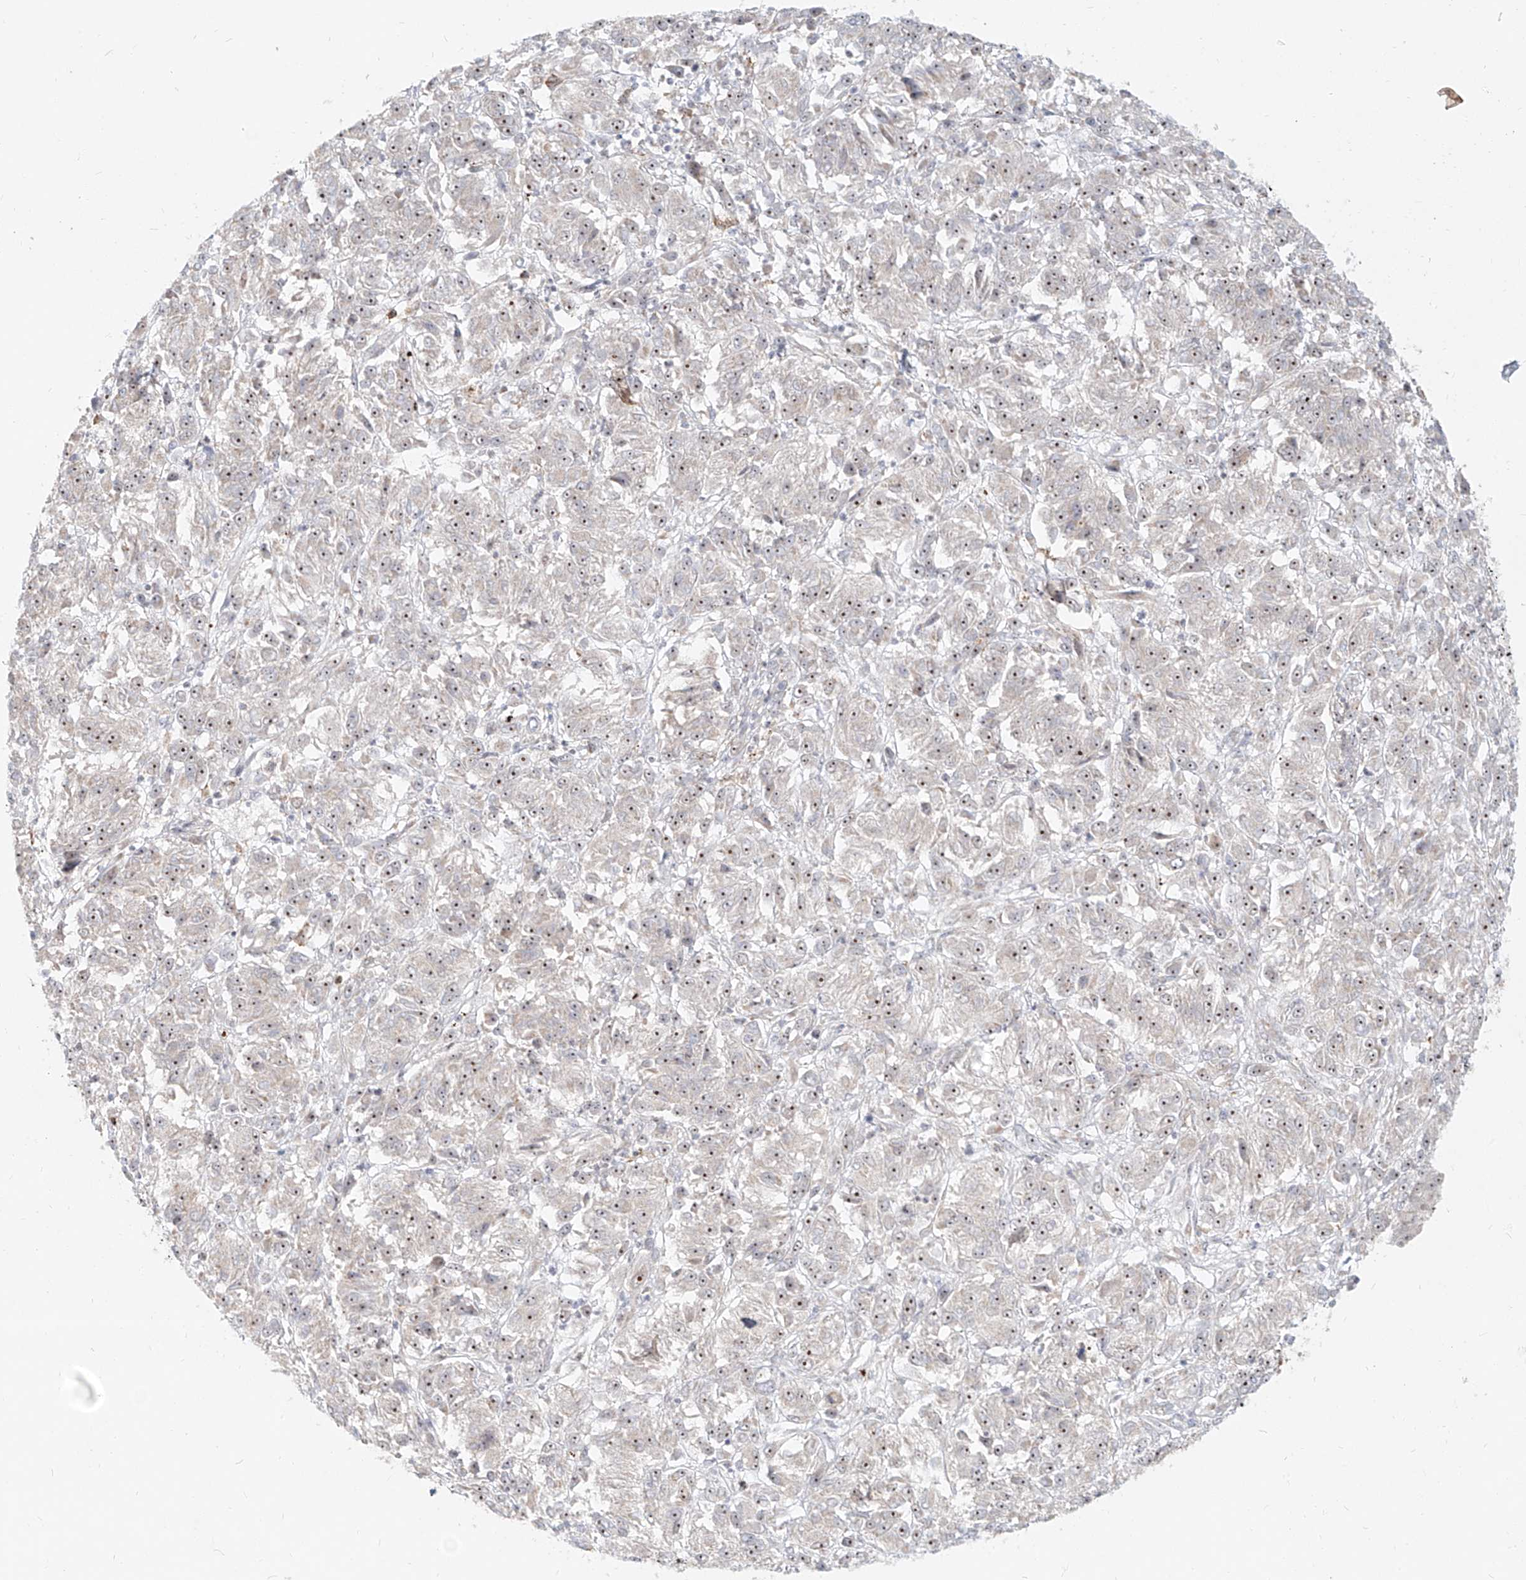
{"staining": {"intensity": "moderate", "quantity": ">75%", "location": "nuclear"}, "tissue": "melanoma", "cell_type": "Tumor cells", "image_type": "cancer", "snomed": [{"axis": "morphology", "description": "Malignant melanoma, Metastatic site"}, {"axis": "topography", "description": "Lung"}], "caption": "The immunohistochemical stain labels moderate nuclear staining in tumor cells of malignant melanoma (metastatic site) tissue.", "gene": "BYSL", "patient": {"sex": "male", "age": 64}}